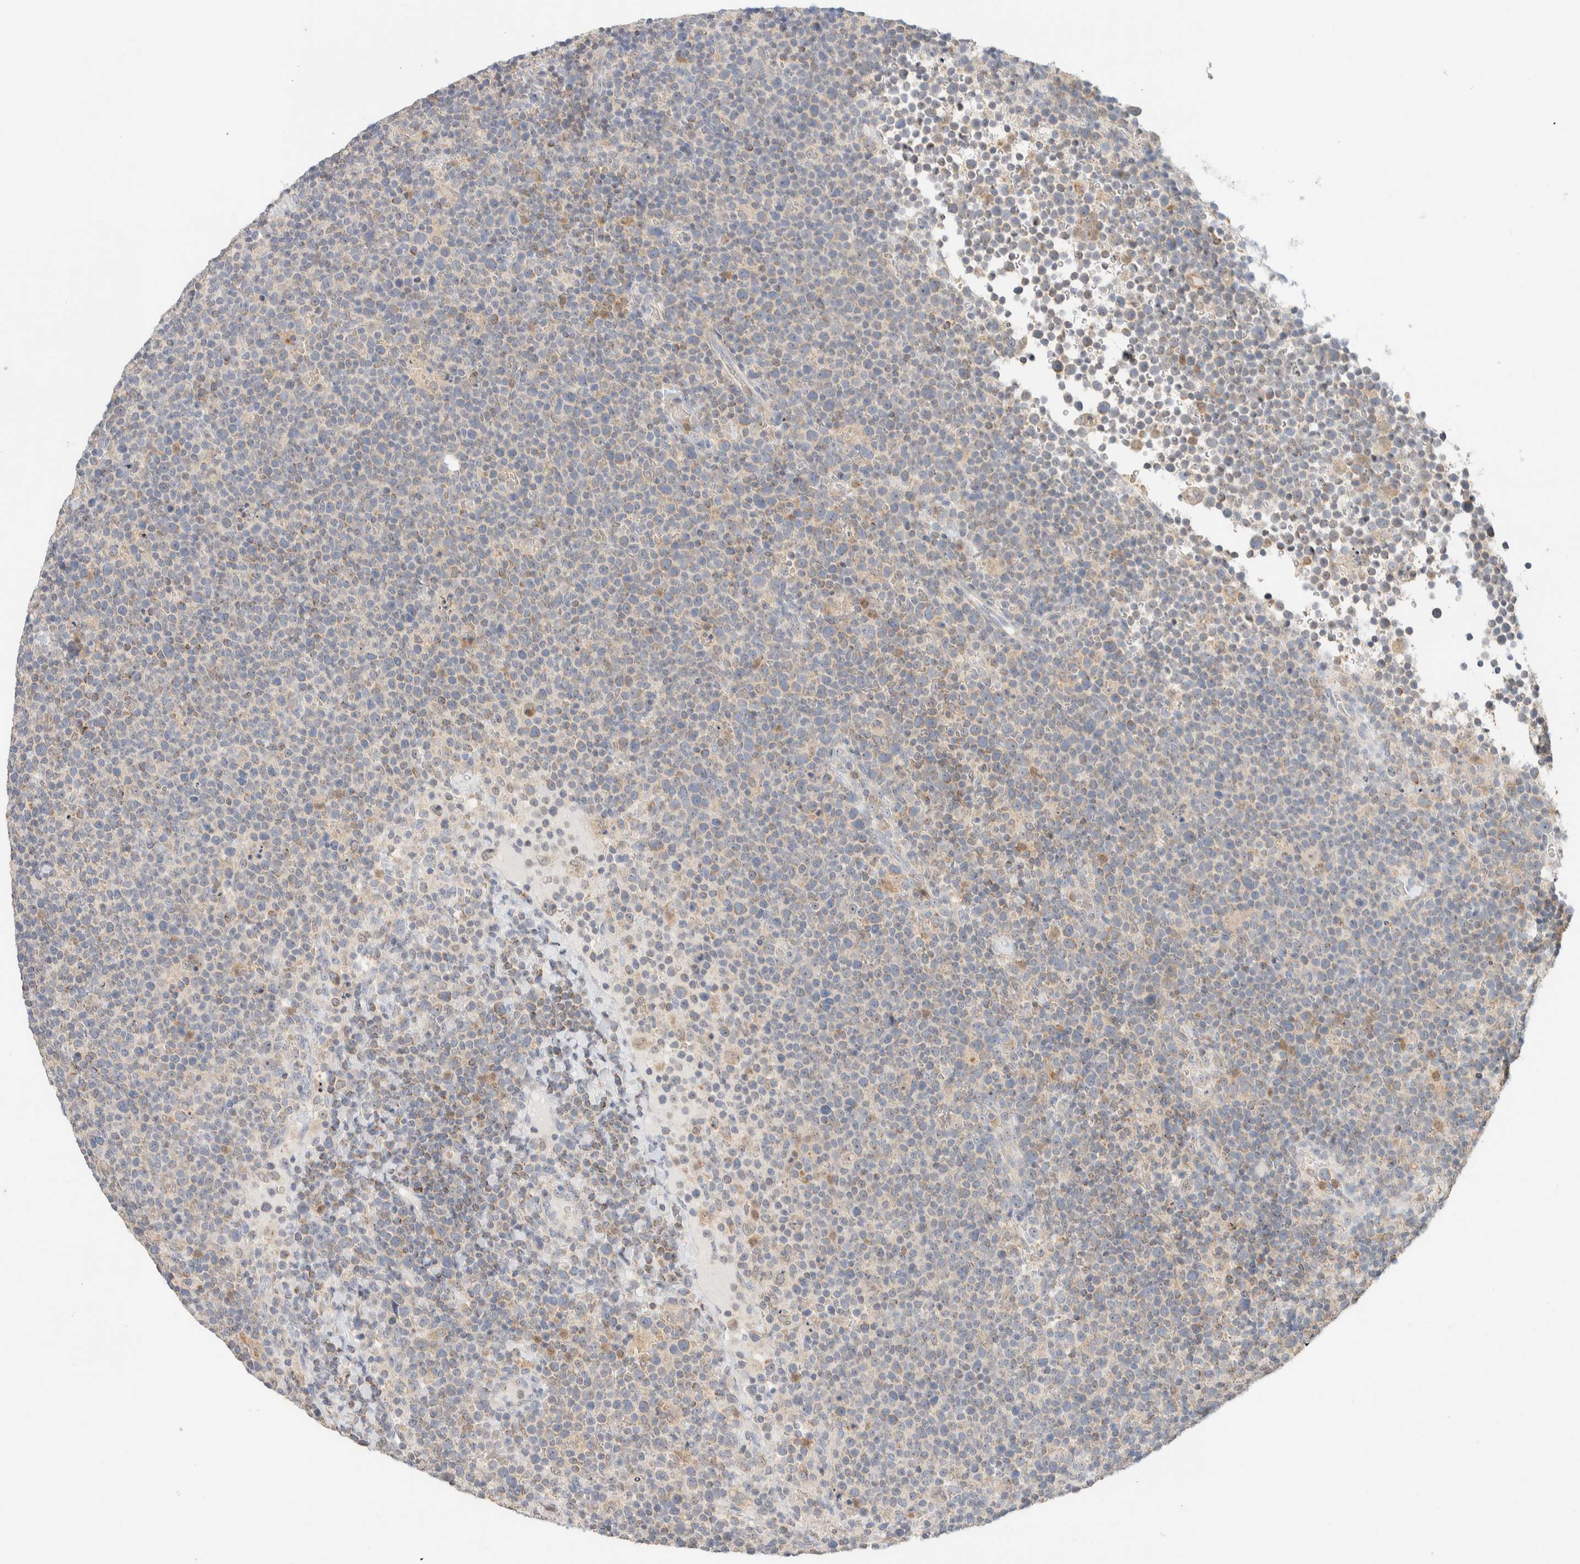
{"staining": {"intensity": "weak", "quantity": "25%-75%", "location": "cytoplasmic/membranous"}, "tissue": "lymphoma", "cell_type": "Tumor cells", "image_type": "cancer", "snomed": [{"axis": "morphology", "description": "Malignant lymphoma, non-Hodgkin's type, High grade"}, {"axis": "topography", "description": "Lymph node"}], "caption": "Lymphoma tissue demonstrates weak cytoplasmic/membranous positivity in approximately 25%-75% of tumor cells", "gene": "HDHD3", "patient": {"sex": "male", "age": 61}}